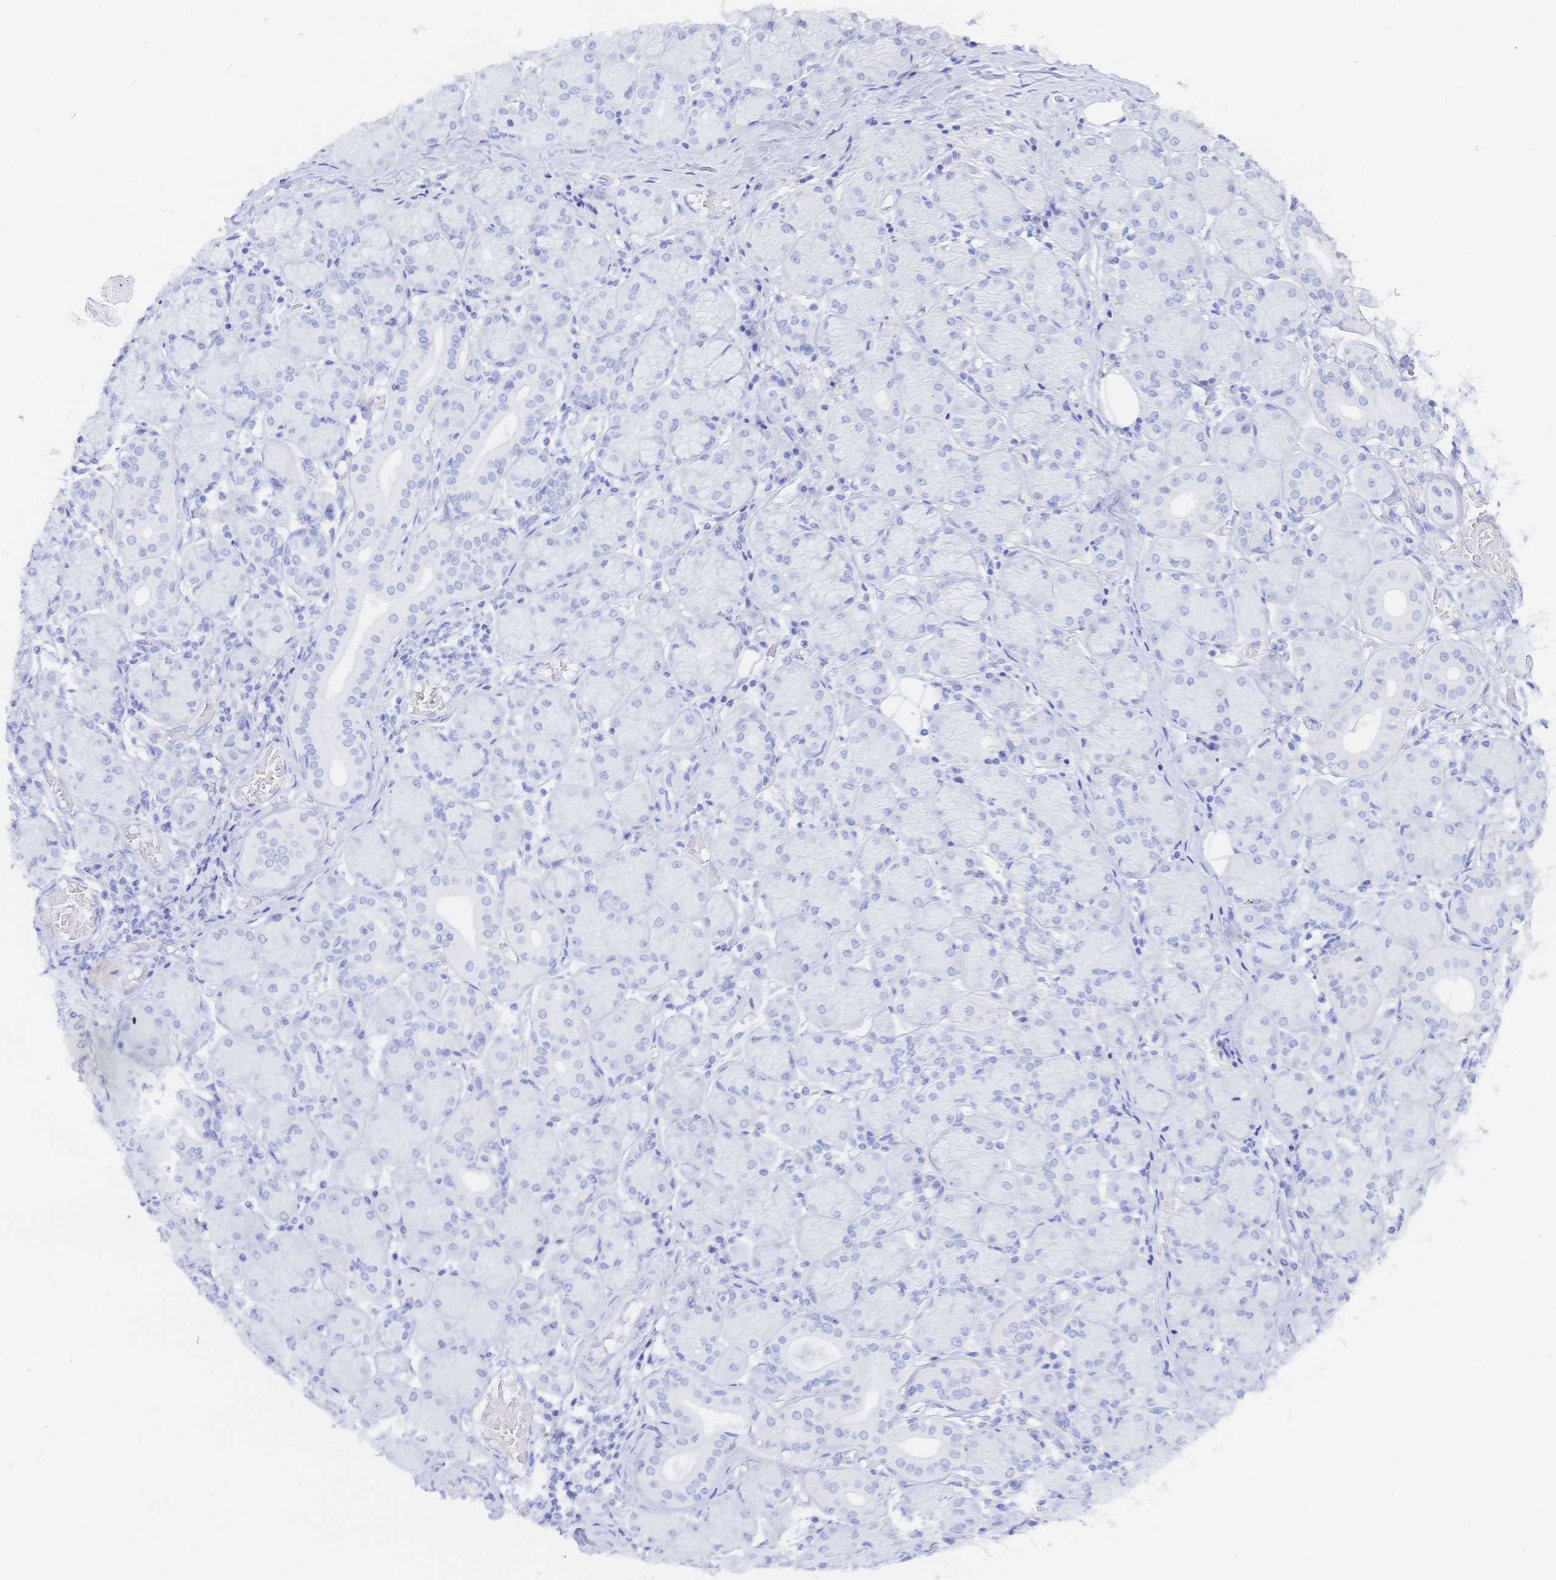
{"staining": {"intensity": "negative", "quantity": "none", "location": "none"}, "tissue": "salivary gland", "cell_type": "Glandular cells", "image_type": "normal", "snomed": [{"axis": "morphology", "description": "Normal tissue, NOS"}, {"axis": "topography", "description": "Salivary gland"}], "caption": "Immunohistochemistry of benign human salivary gland demonstrates no staining in glandular cells.", "gene": "KCNH6", "patient": {"sex": "female", "age": 24}}